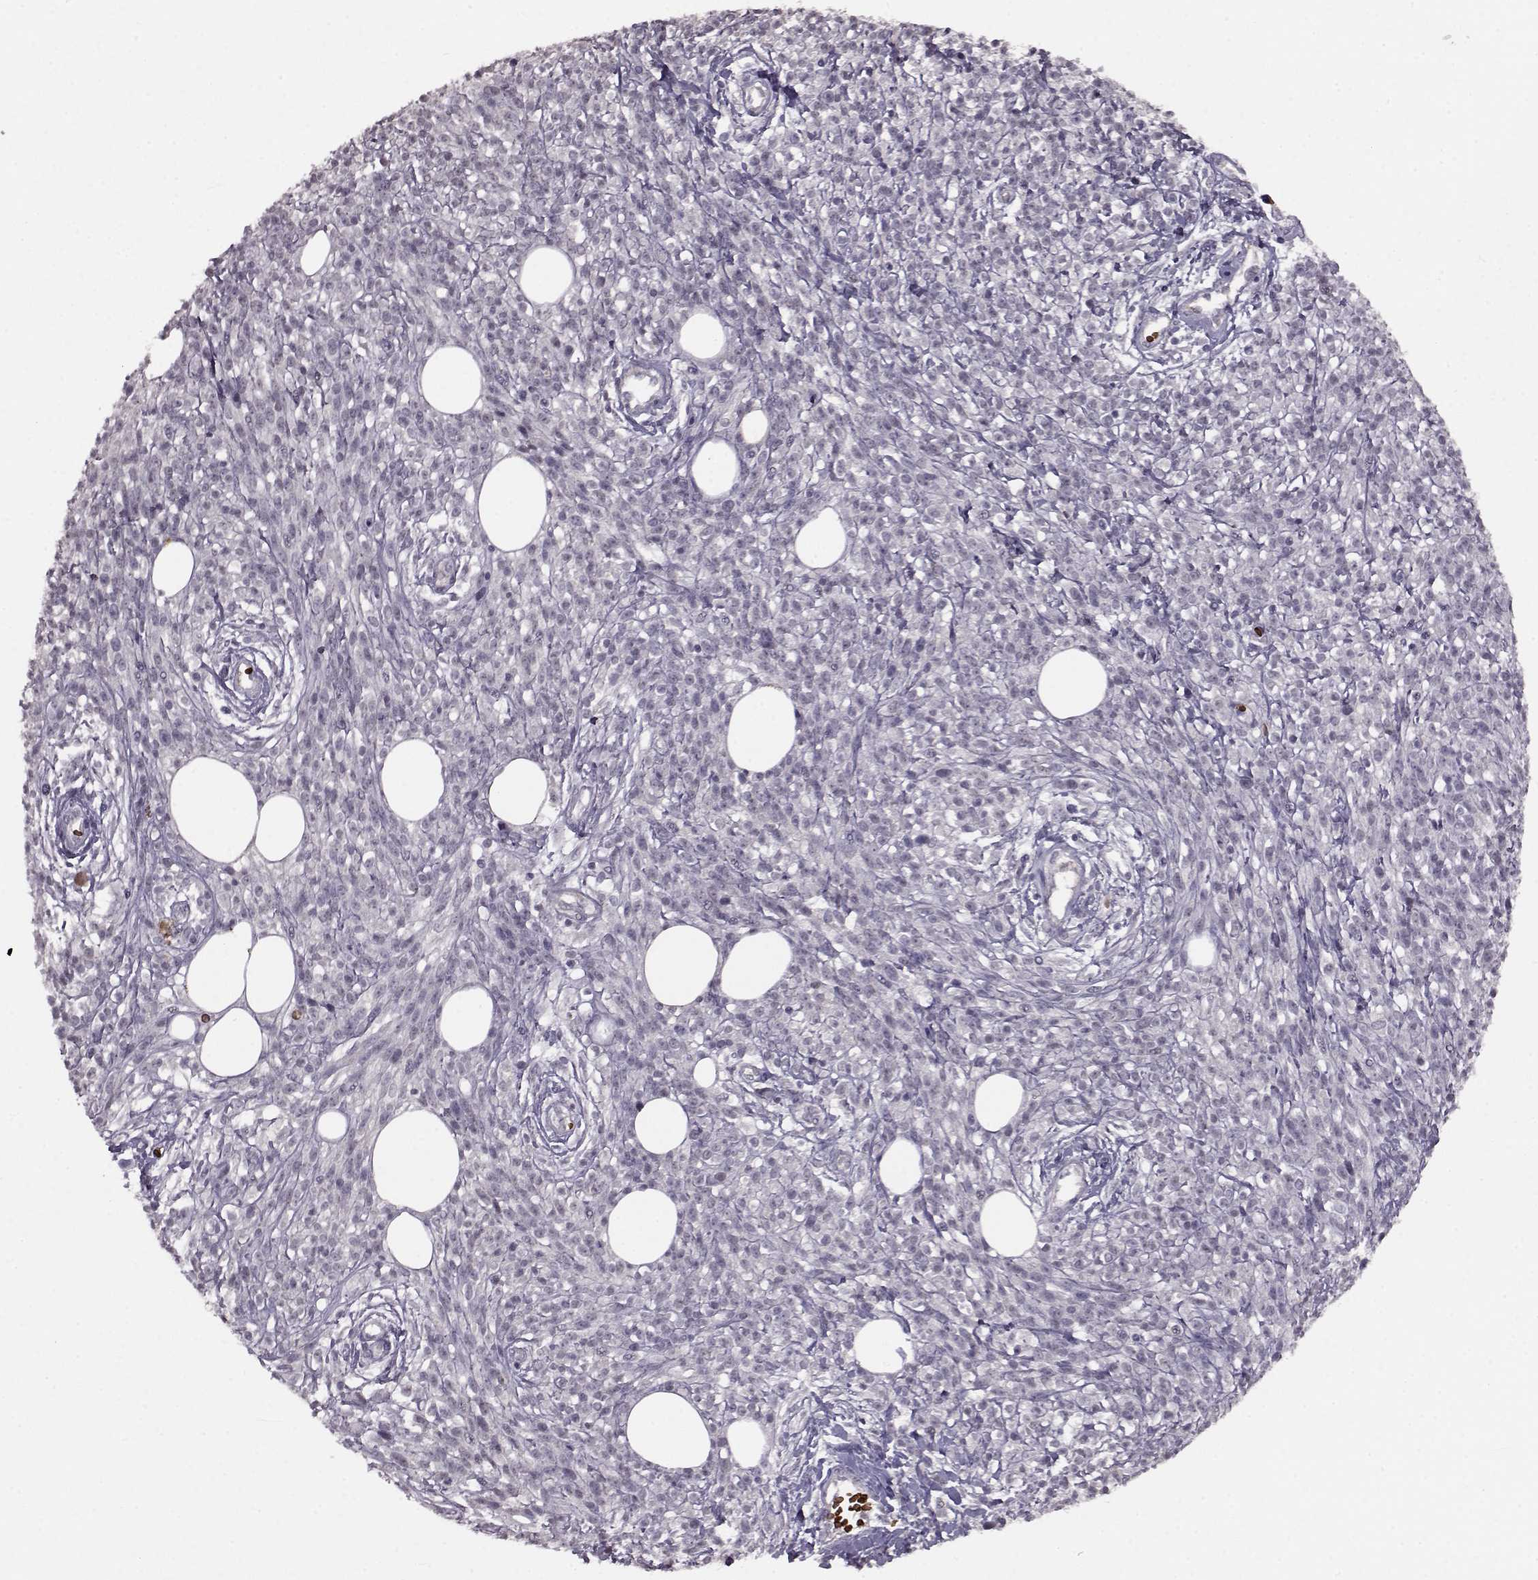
{"staining": {"intensity": "negative", "quantity": "none", "location": "none"}, "tissue": "melanoma", "cell_type": "Tumor cells", "image_type": "cancer", "snomed": [{"axis": "morphology", "description": "Malignant melanoma, NOS"}, {"axis": "topography", "description": "Skin"}, {"axis": "topography", "description": "Skin of trunk"}], "caption": "Immunohistochemistry of melanoma reveals no staining in tumor cells.", "gene": "PROP1", "patient": {"sex": "male", "age": 74}}